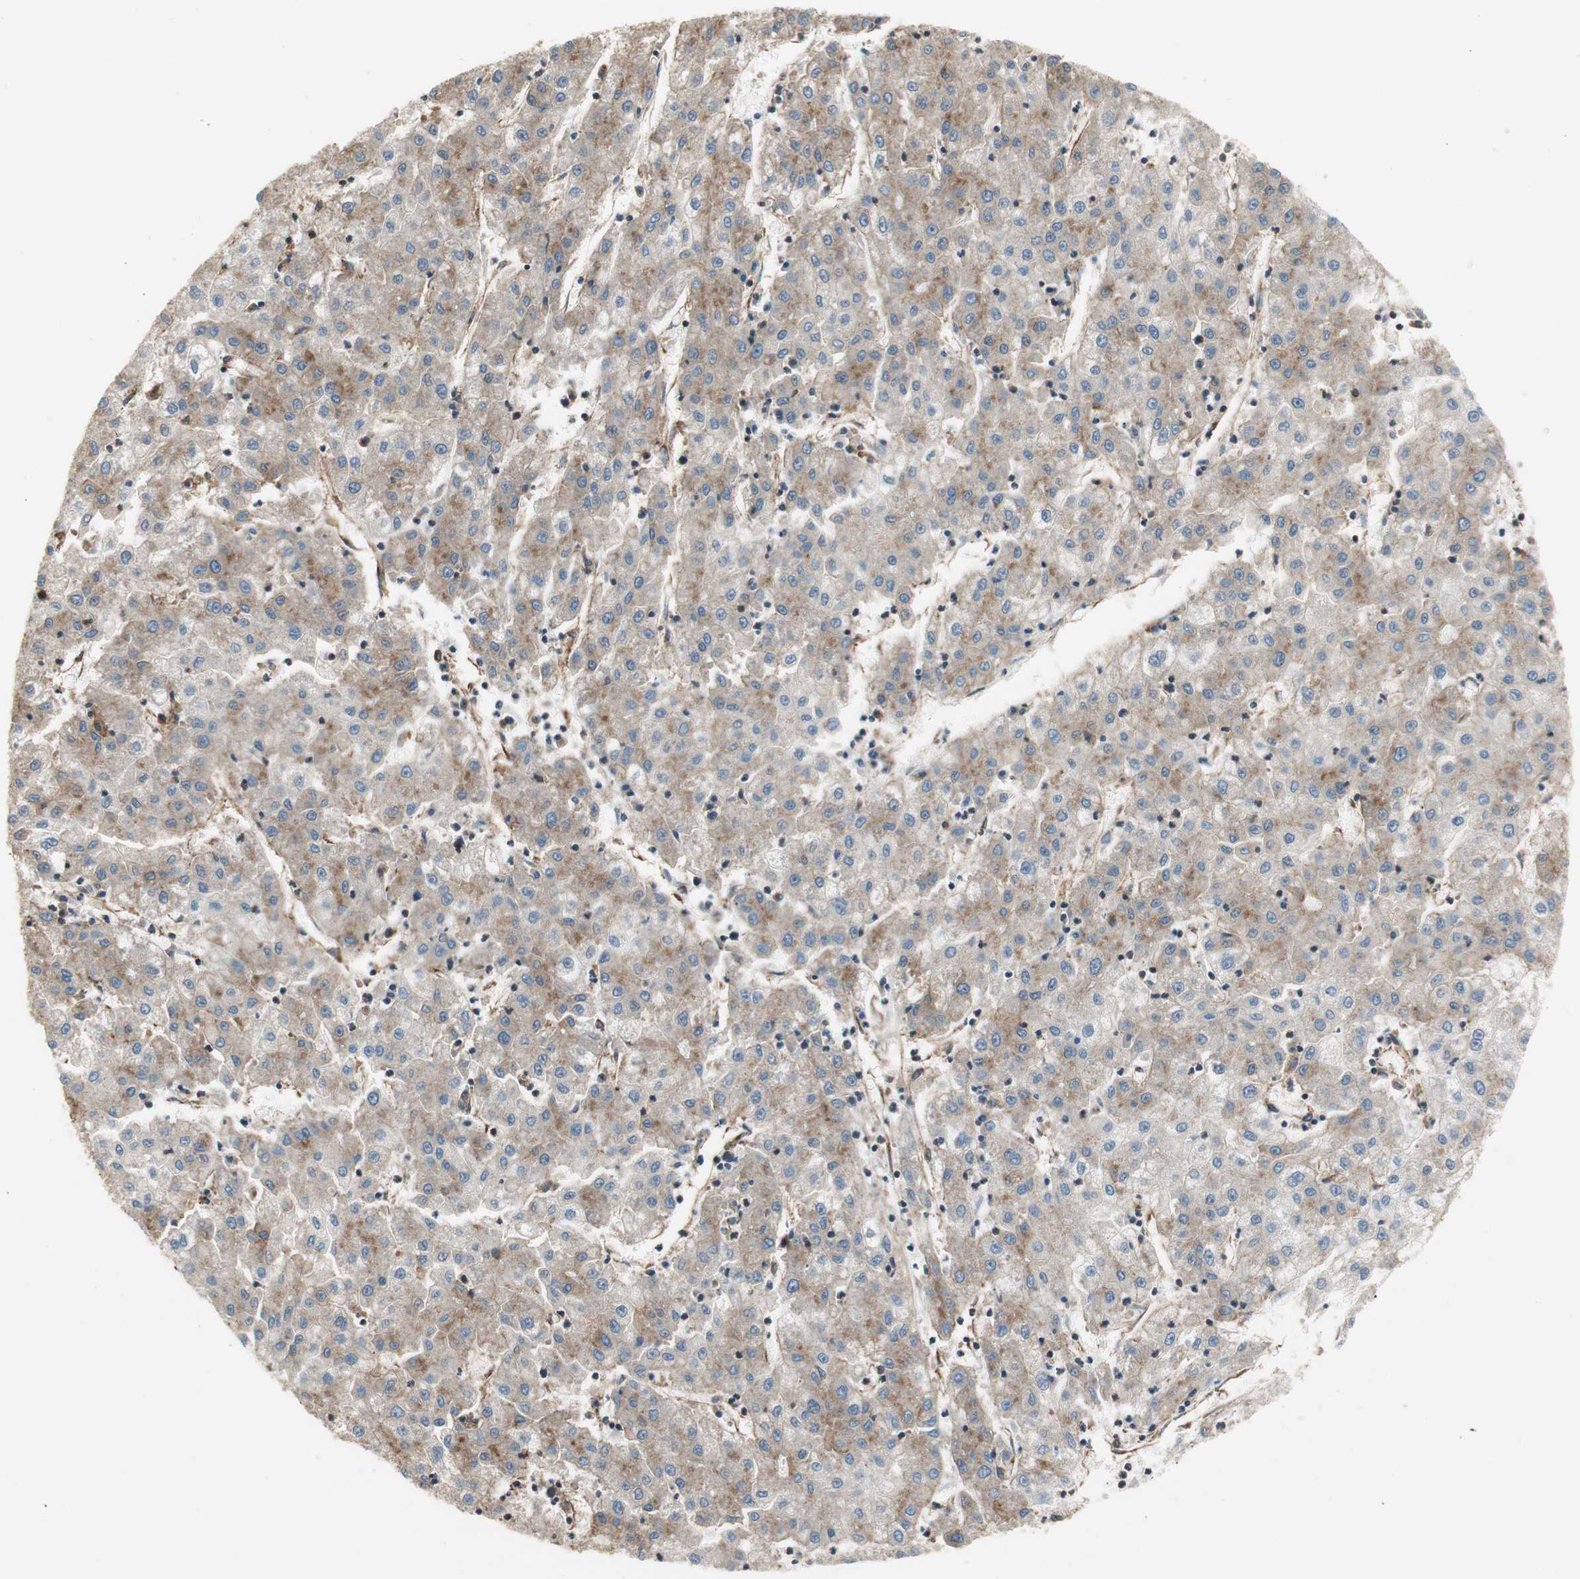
{"staining": {"intensity": "moderate", "quantity": ">75%", "location": "cytoplasmic/membranous"}, "tissue": "liver cancer", "cell_type": "Tumor cells", "image_type": "cancer", "snomed": [{"axis": "morphology", "description": "Carcinoma, Hepatocellular, NOS"}, {"axis": "topography", "description": "Liver"}], "caption": "Protein staining of liver cancer tissue exhibits moderate cytoplasmic/membranous expression in about >75% of tumor cells.", "gene": "H6PD", "patient": {"sex": "male", "age": 72}}